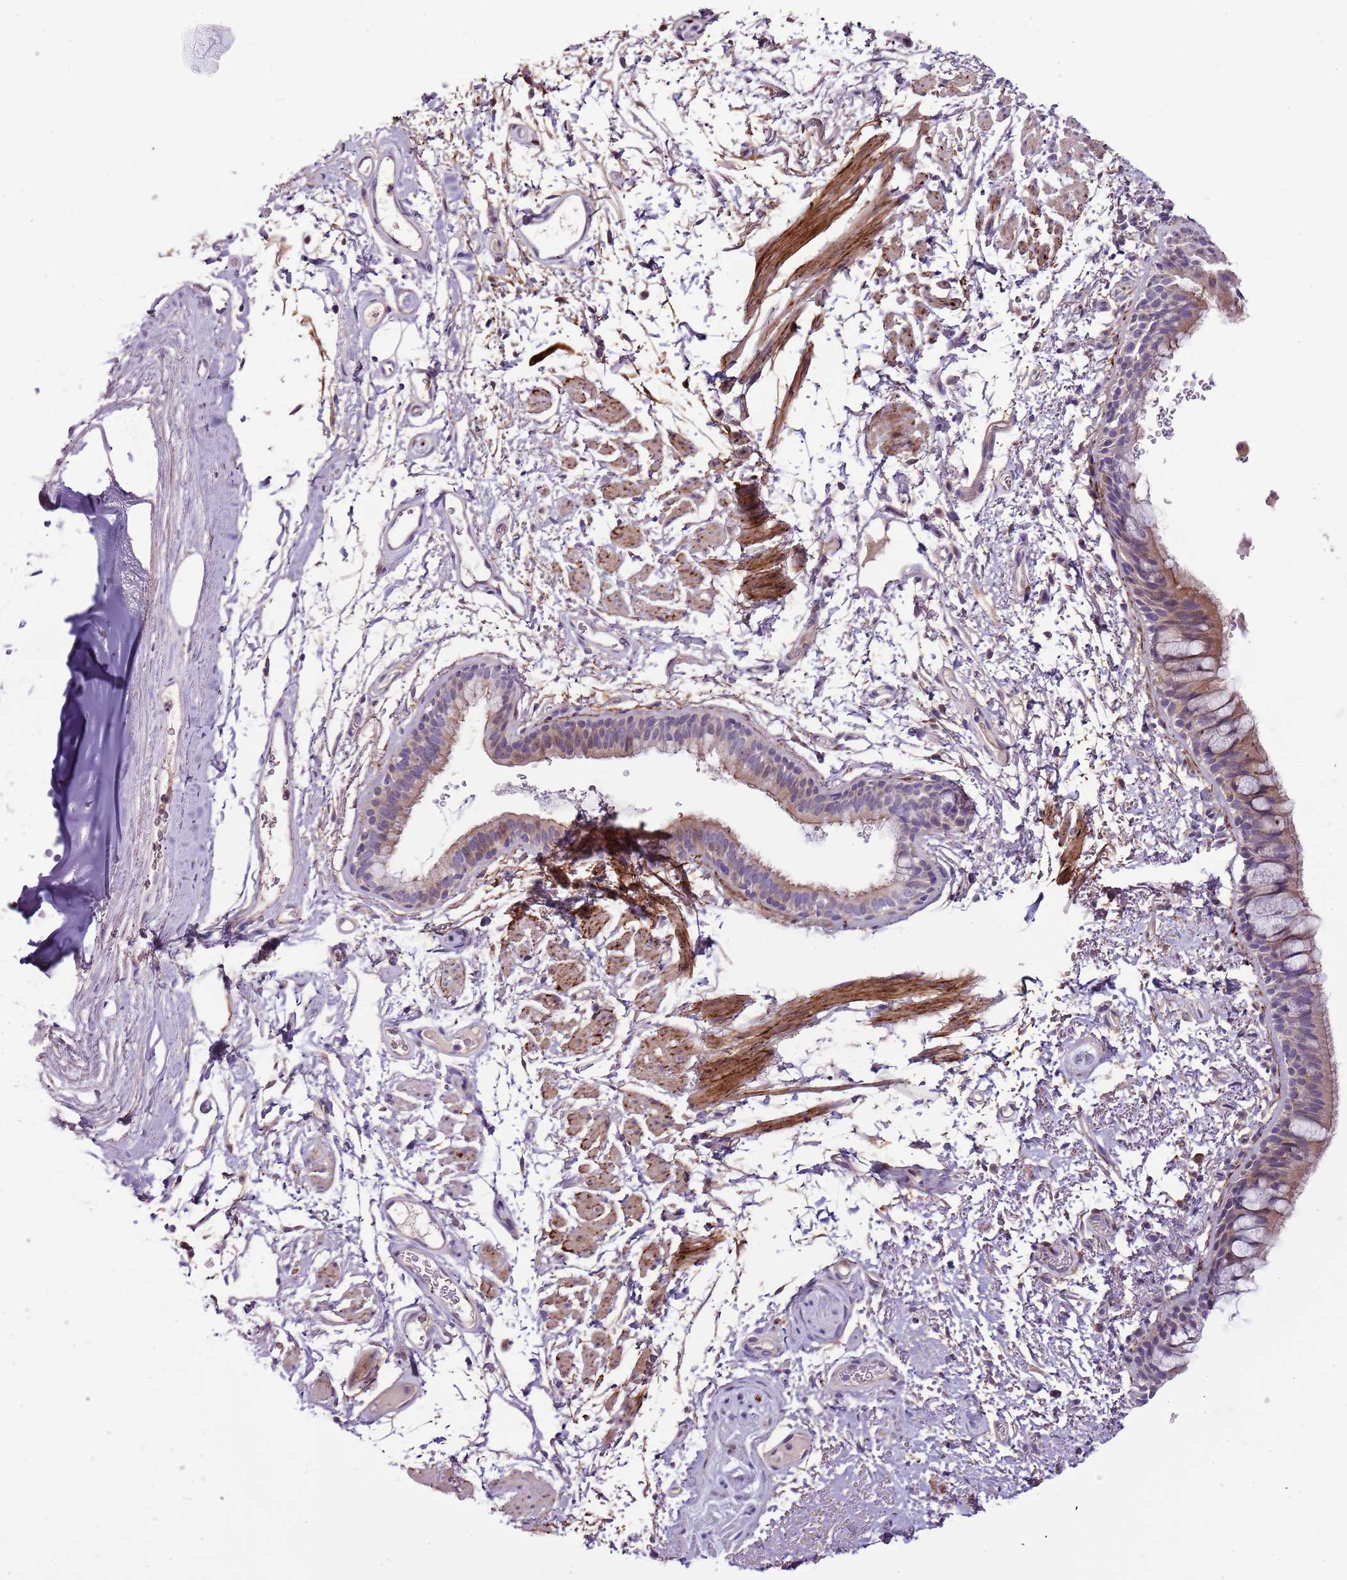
{"staining": {"intensity": "moderate", "quantity": "<25%", "location": "cytoplasmic/membranous"}, "tissue": "bronchus", "cell_type": "Respiratory epithelial cells", "image_type": "normal", "snomed": [{"axis": "morphology", "description": "Normal tissue, NOS"}, {"axis": "topography", "description": "Cartilage tissue"}, {"axis": "topography", "description": "Bronchus"}], "caption": "Approximately <25% of respiratory epithelial cells in unremarkable bronchus display moderate cytoplasmic/membranous protein expression as visualized by brown immunohistochemical staining.", "gene": "NKX2", "patient": {"sex": "female", "age": 73}}